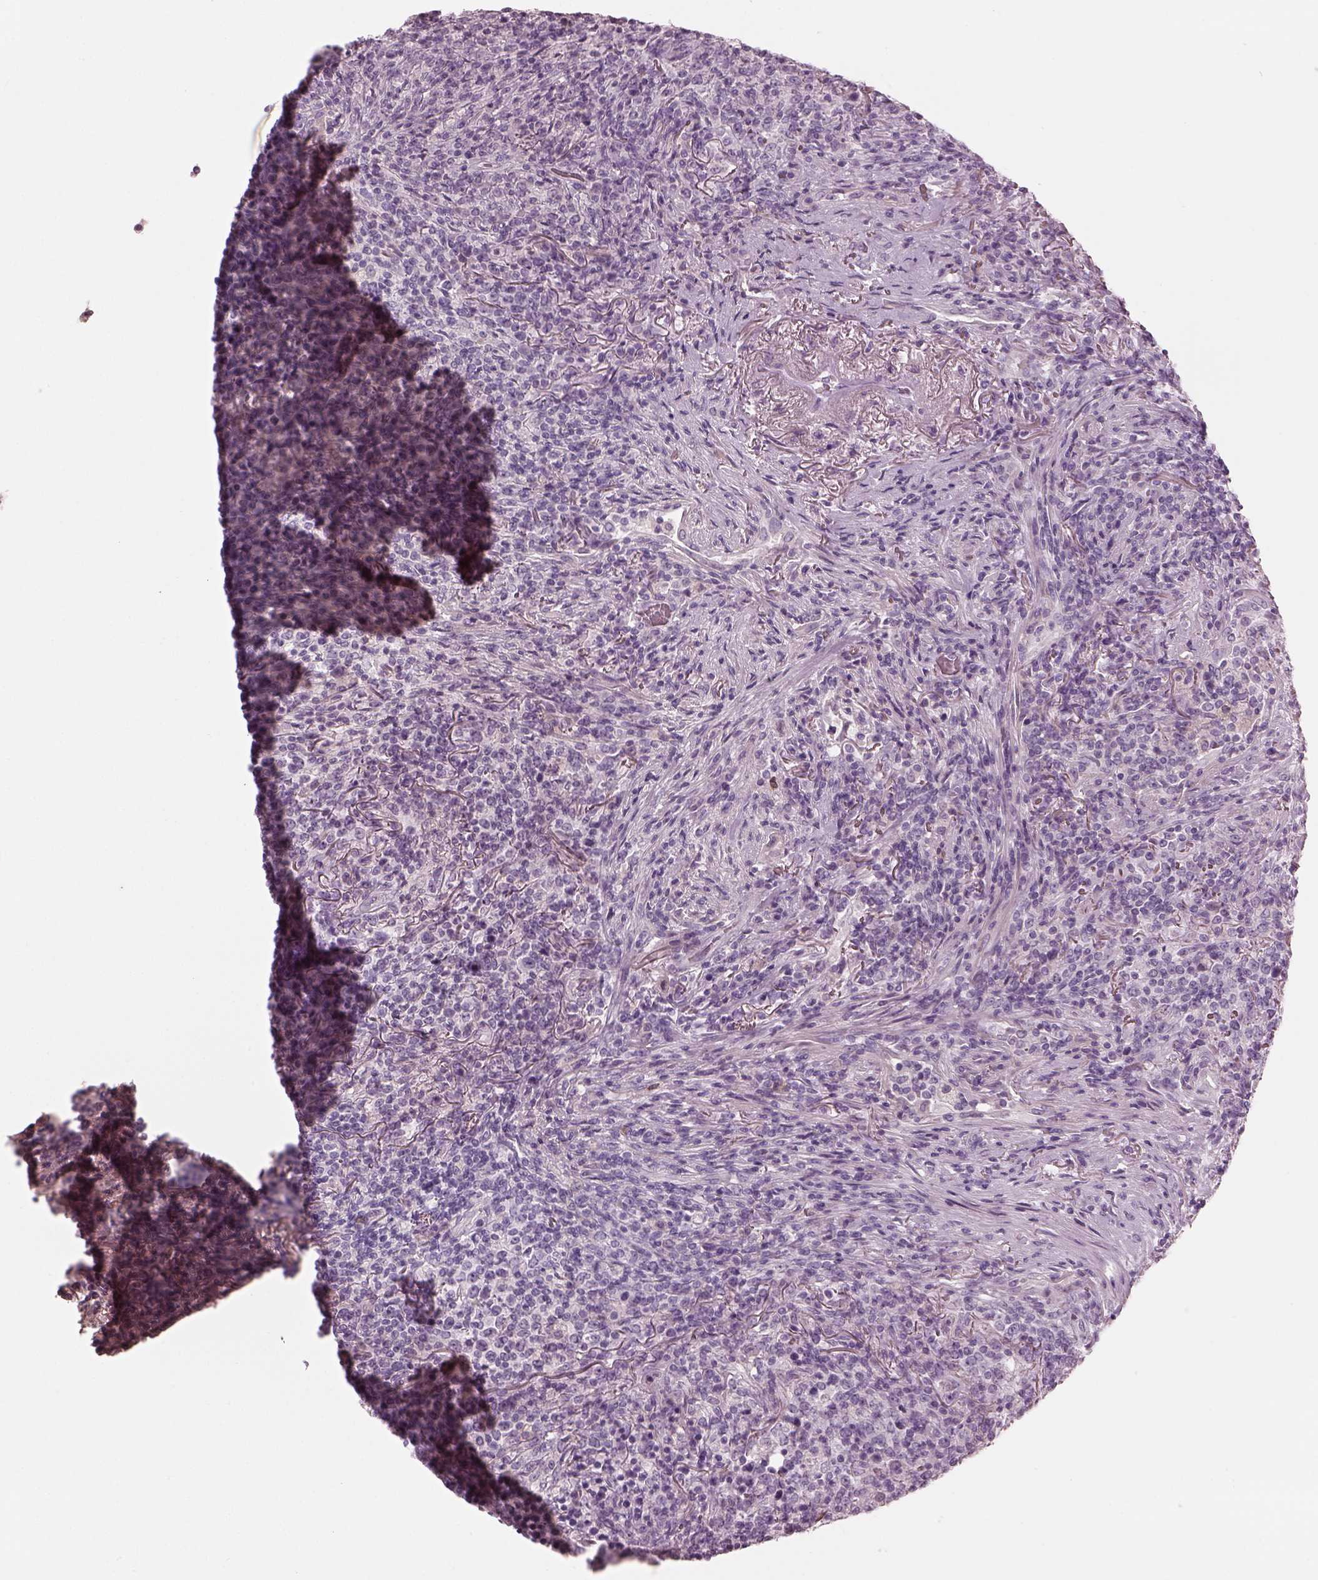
{"staining": {"intensity": "negative", "quantity": "none", "location": "none"}, "tissue": "lymphoma", "cell_type": "Tumor cells", "image_type": "cancer", "snomed": [{"axis": "morphology", "description": "Malignant lymphoma, non-Hodgkin's type, High grade"}, {"axis": "topography", "description": "Lung"}], "caption": "Tumor cells are negative for brown protein staining in lymphoma. (Immunohistochemistry (ihc), brightfield microscopy, high magnification).", "gene": "RSPH9", "patient": {"sex": "male", "age": 79}}